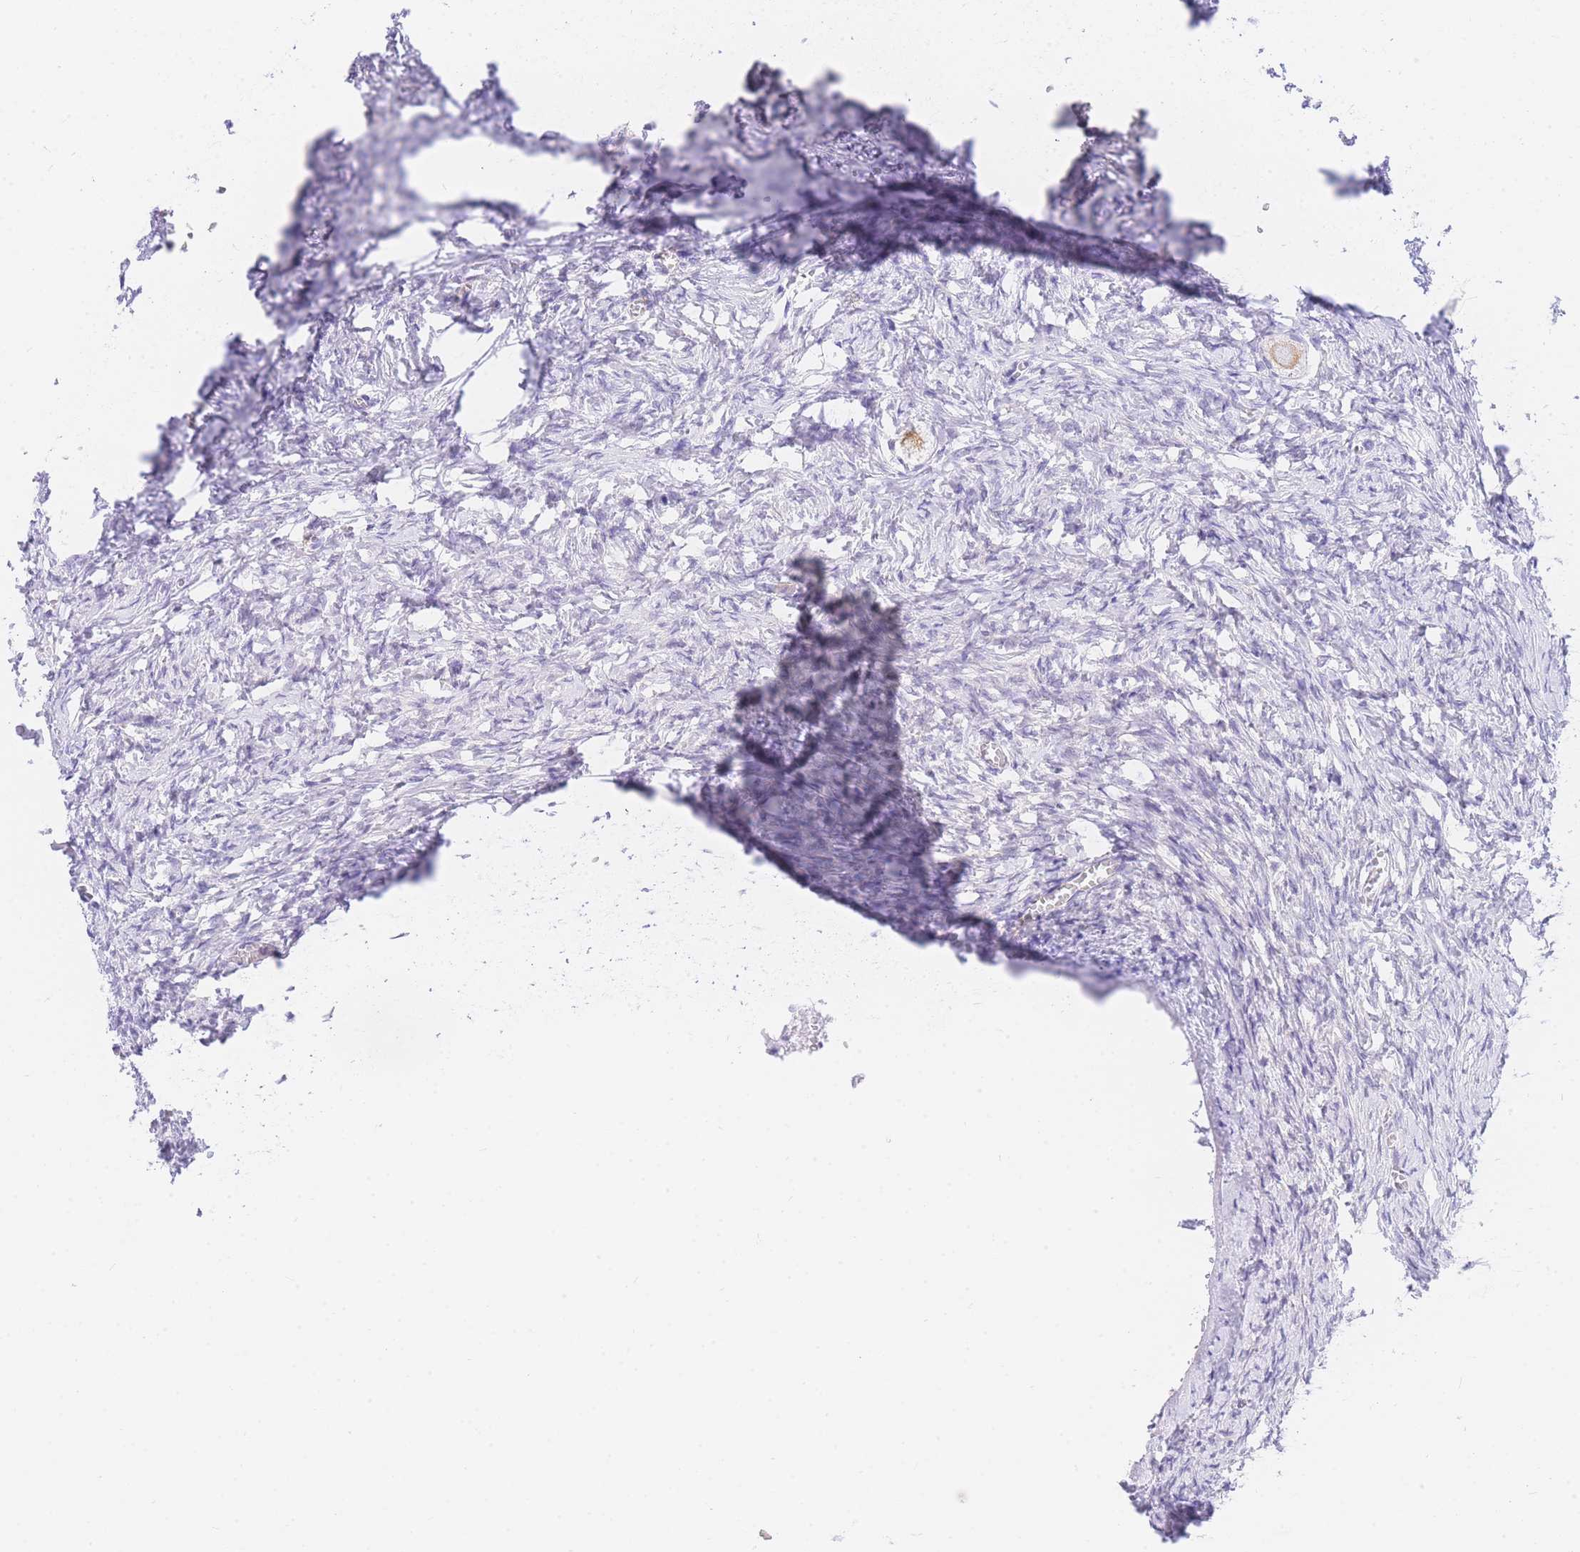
{"staining": {"intensity": "weak", "quantity": ">75%", "location": "cytoplasmic/membranous"}, "tissue": "ovary", "cell_type": "Follicle cells", "image_type": "normal", "snomed": [{"axis": "morphology", "description": "Normal tissue, NOS"}, {"axis": "topography", "description": "Ovary"}], "caption": "Ovary stained with a brown dye displays weak cytoplasmic/membranous positive staining in approximately >75% of follicle cells.", "gene": "SRSF12", "patient": {"sex": "female", "age": 27}}